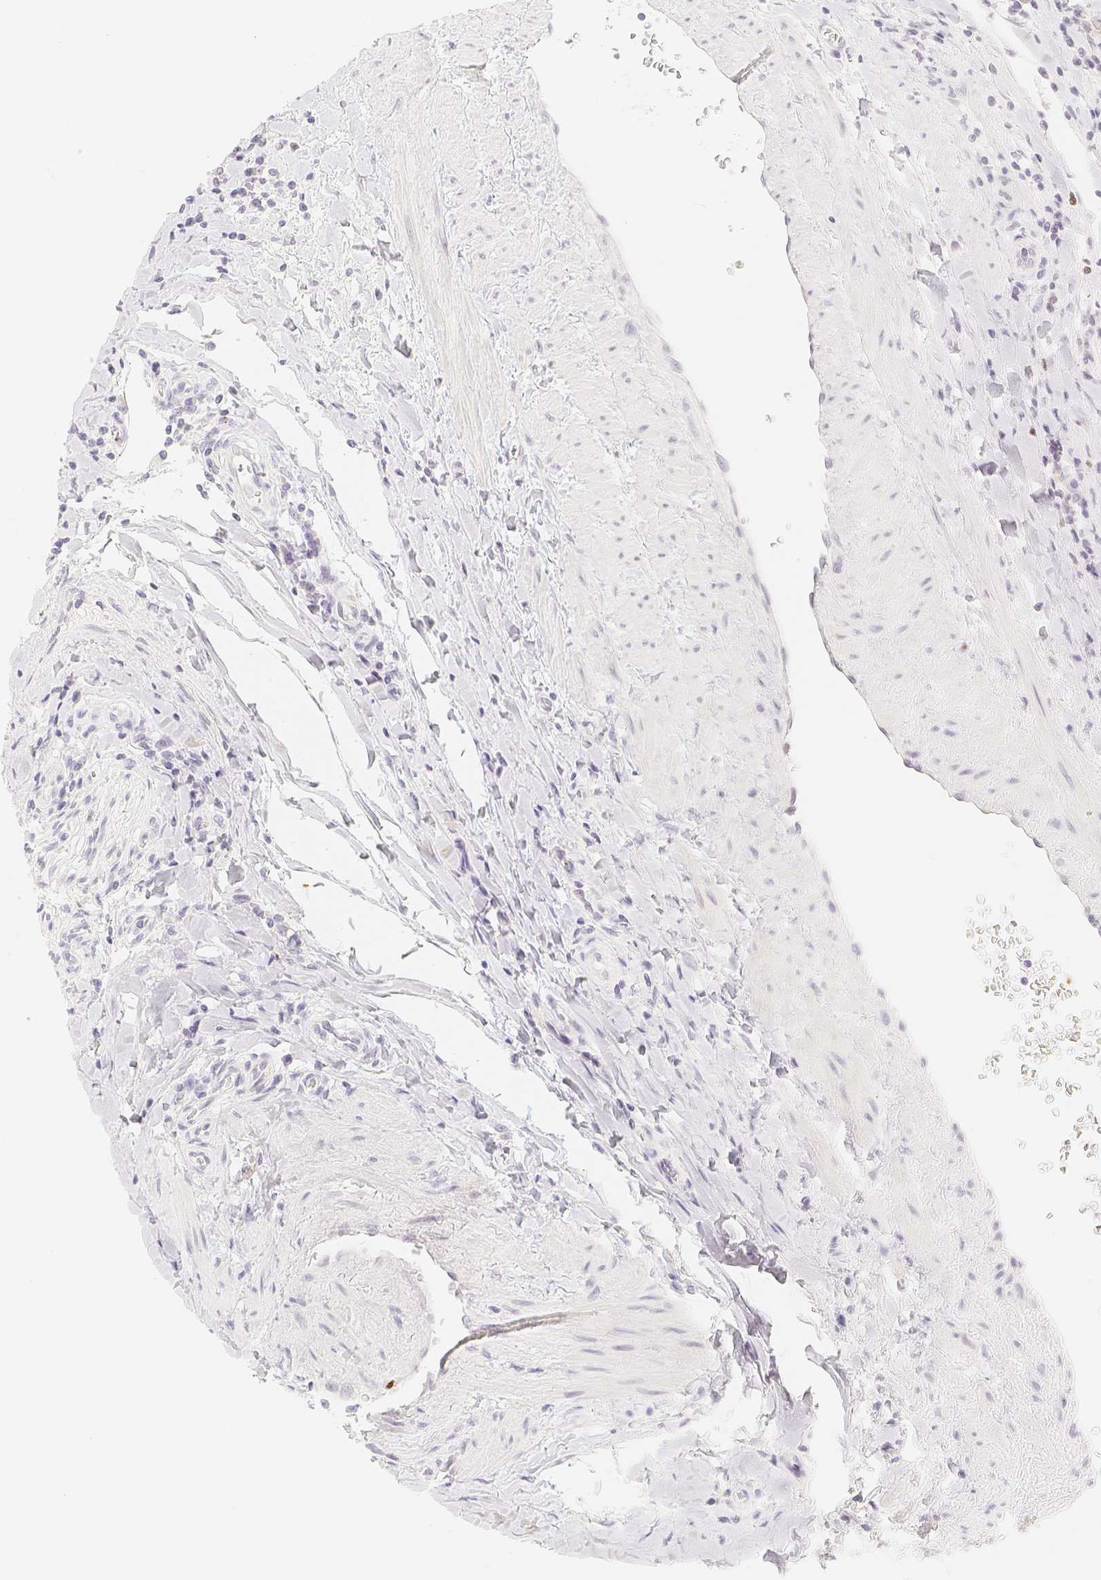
{"staining": {"intensity": "negative", "quantity": "none", "location": "none"}, "tissue": "testis cancer", "cell_type": "Tumor cells", "image_type": "cancer", "snomed": [{"axis": "morphology", "description": "Seminoma, NOS"}, {"axis": "morphology", "description": "Carcinoma, Embryonal, NOS"}, {"axis": "topography", "description": "Testis"}], "caption": "Immunohistochemistry histopathology image of human testis cancer stained for a protein (brown), which demonstrates no staining in tumor cells.", "gene": "PADI4", "patient": {"sex": "male", "age": 36}}